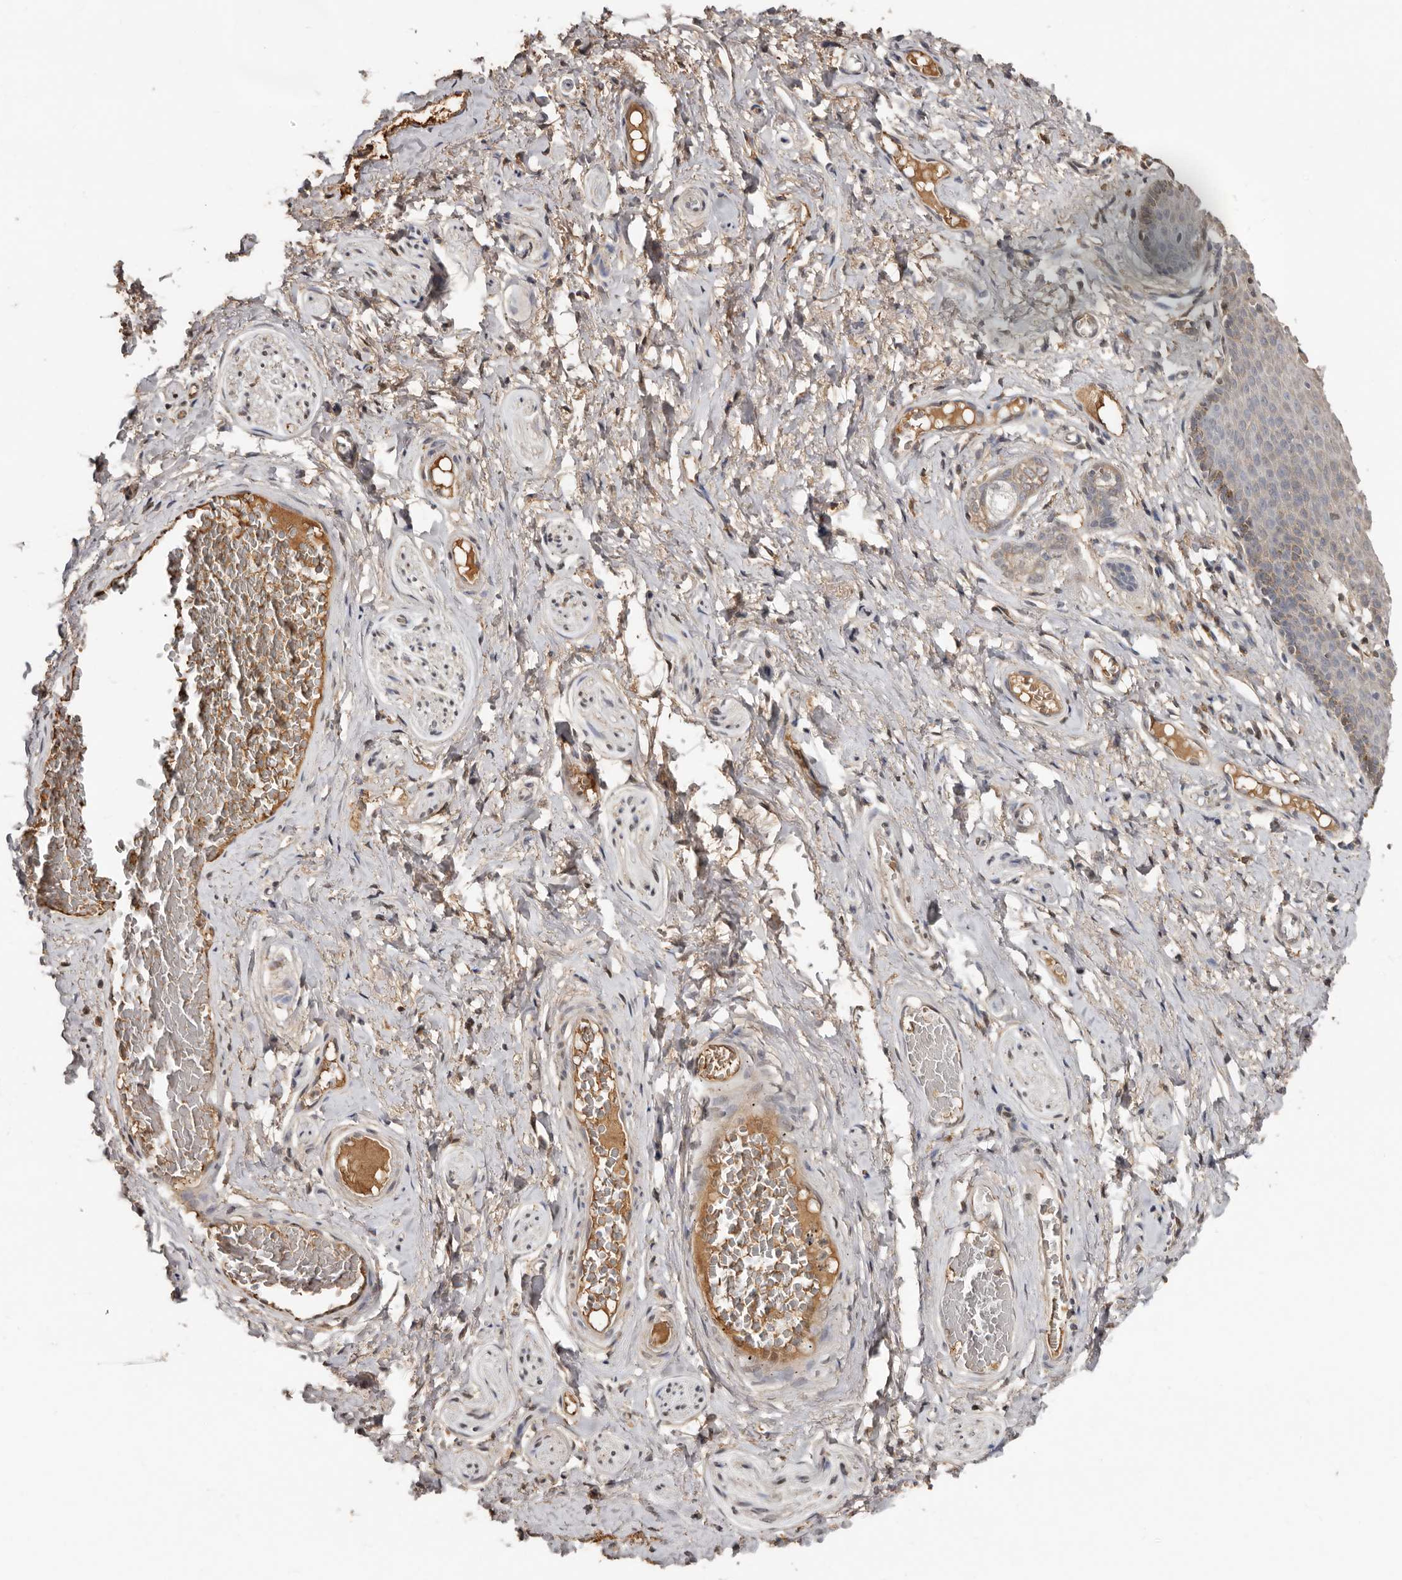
{"staining": {"intensity": "weak", "quantity": "25%-75%", "location": "cytoplasmic/membranous"}, "tissue": "skin", "cell_type": "Epidermal cells", "image_type": "normal", "snomed": [{"axis": "morphology", "description": "Normal tissue, NOS"}, {"axis": "topography", "description": "Vulva"}], "caption": "Approximately 25%-75% of epidermal cells in unremarkable human skin exhibit weak cytoplasmic/membranous protein positivity as visualized by brown immunohistochemical staining.", "gene": "LRGUK", "patient": {"sex": "female", "age": 66}}